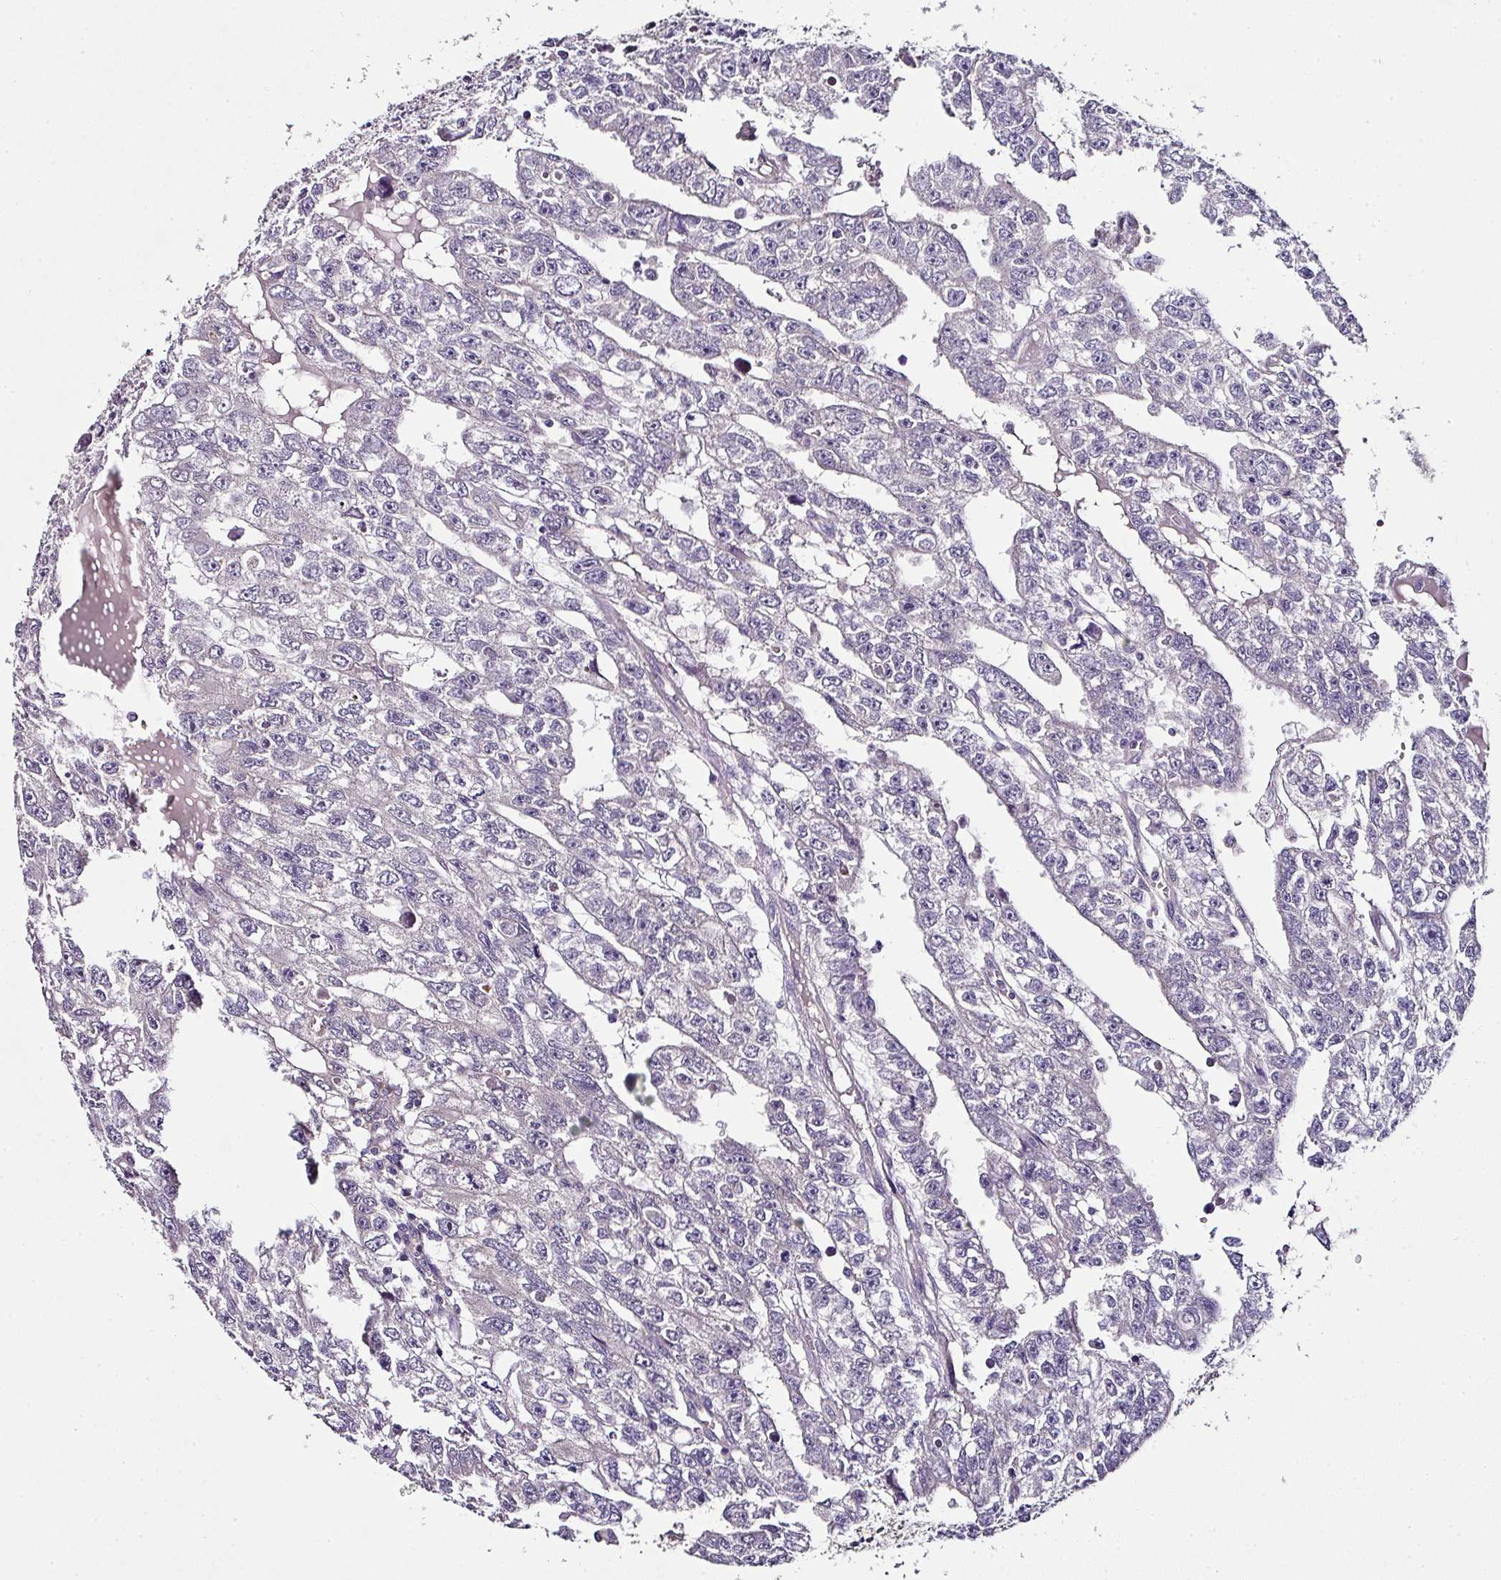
{"staining": {"intensity": "negative", "quantity": "none", "location": "none"}, "tissue": "testis cancer", "cell_type": "Tumor cells", "image_type": "cancer", "snomed": [{"axis": "morphology", "description": "Carcinoma, Embryonal, NOS"}, {"axis": "topography", "description": "Testis"}], "caption": "IHC histopathology image of human embryonal carcinoma (testis) stained for a protein (brown), which shows no positivity in tumor cells.", "gene": "SKIC2", "patient": {"sex": "male", "age": 20}}